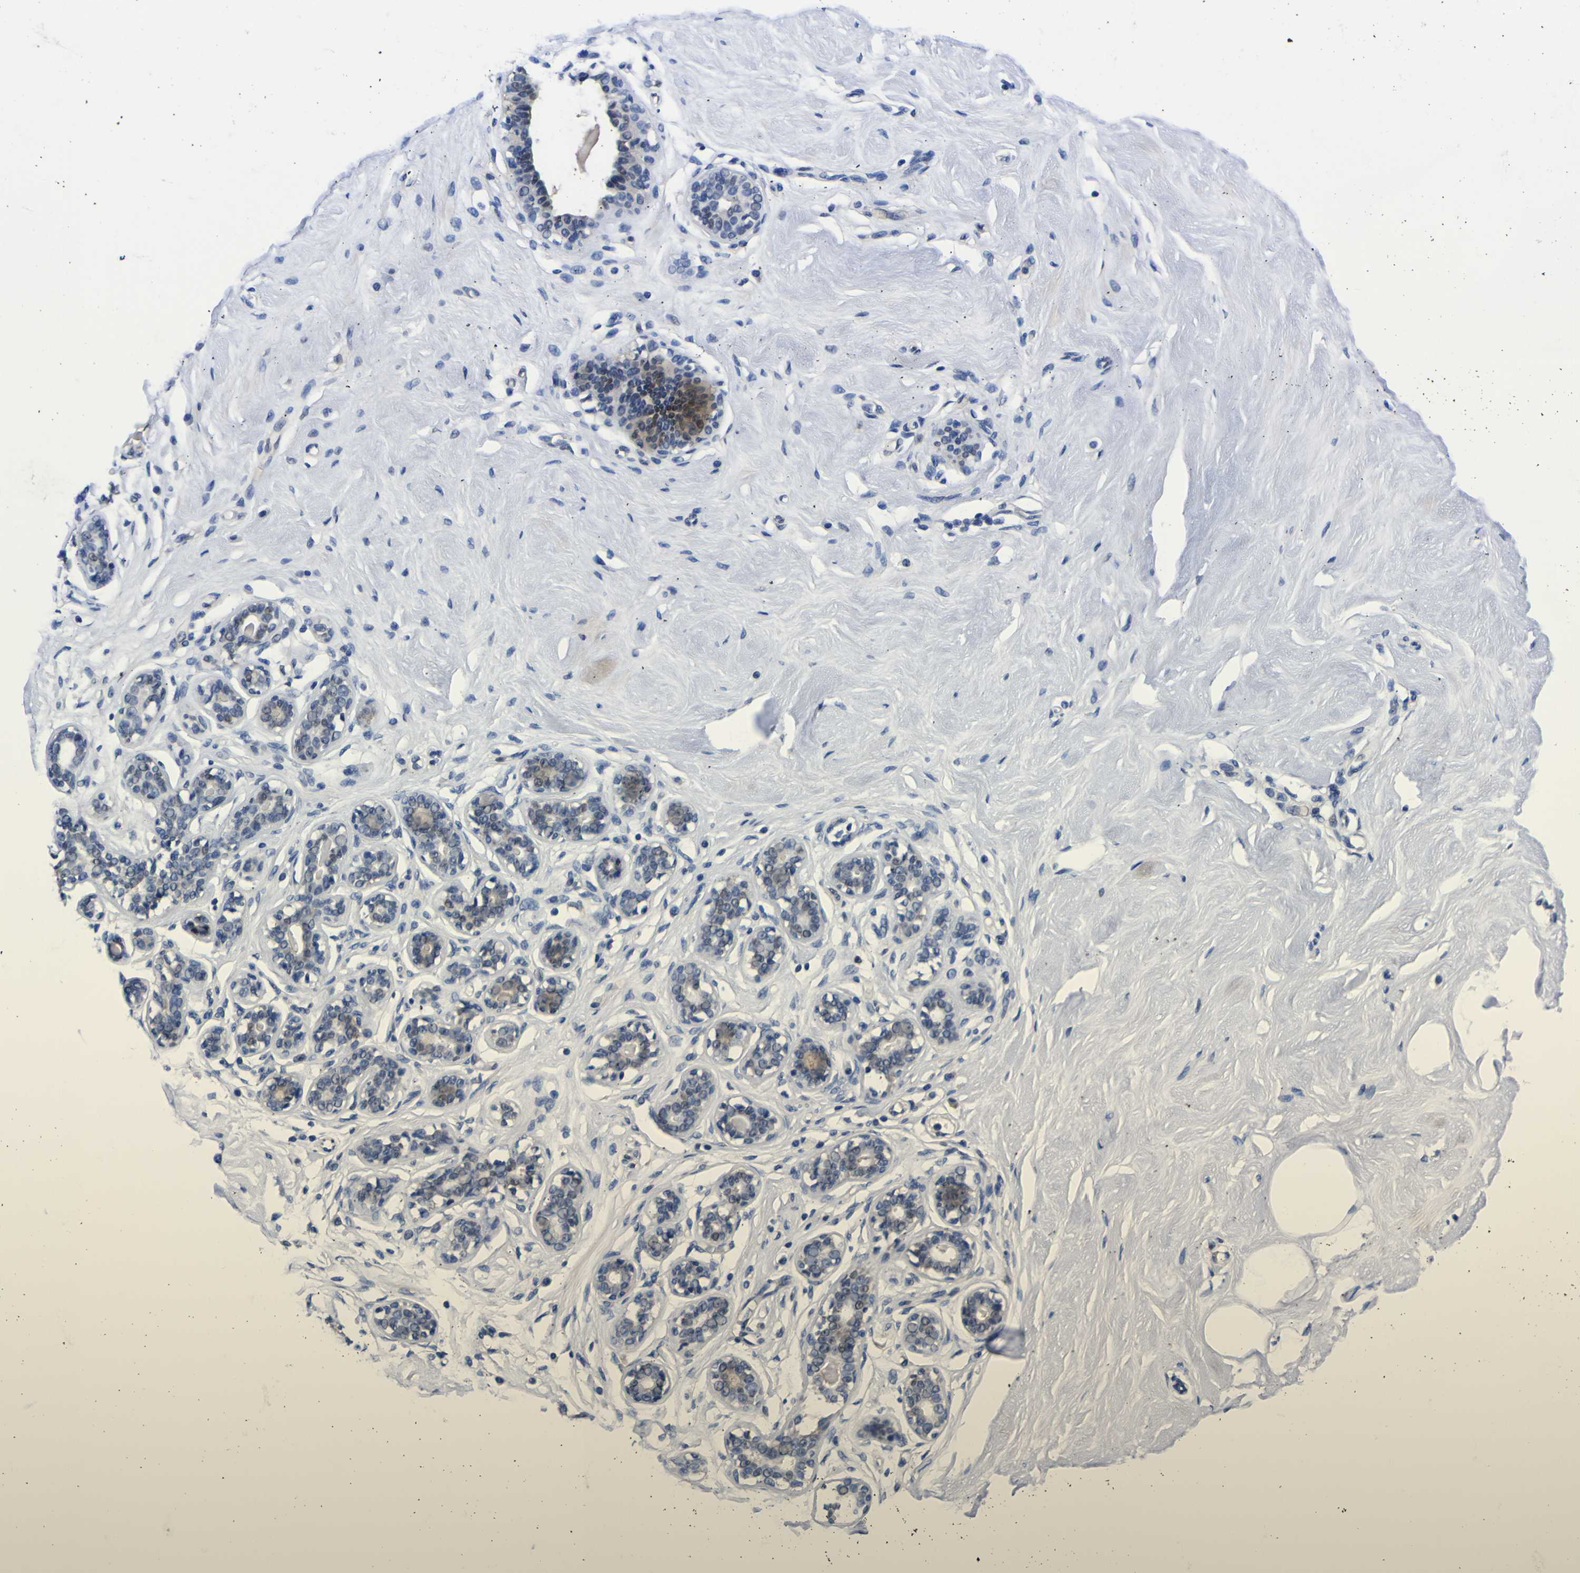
{"staining": {"intensity": "negative", "quantity": "none", "location": "none"}, "tissue": "breast", "cell_type": "Adipocytes", "image_type": "normal", "snomed": [{"axis": "morphology", "description": "Normal tissue, NOS"}, {"axis": "topography", "description": "Breast"}], "caption": "A high-resolution micrograph shows IHC staining of normal breast, which exhibits no significant positivity in adipocytes.", "gene": "FAM110B", "patient": {"sex": "female", "age": 23}}